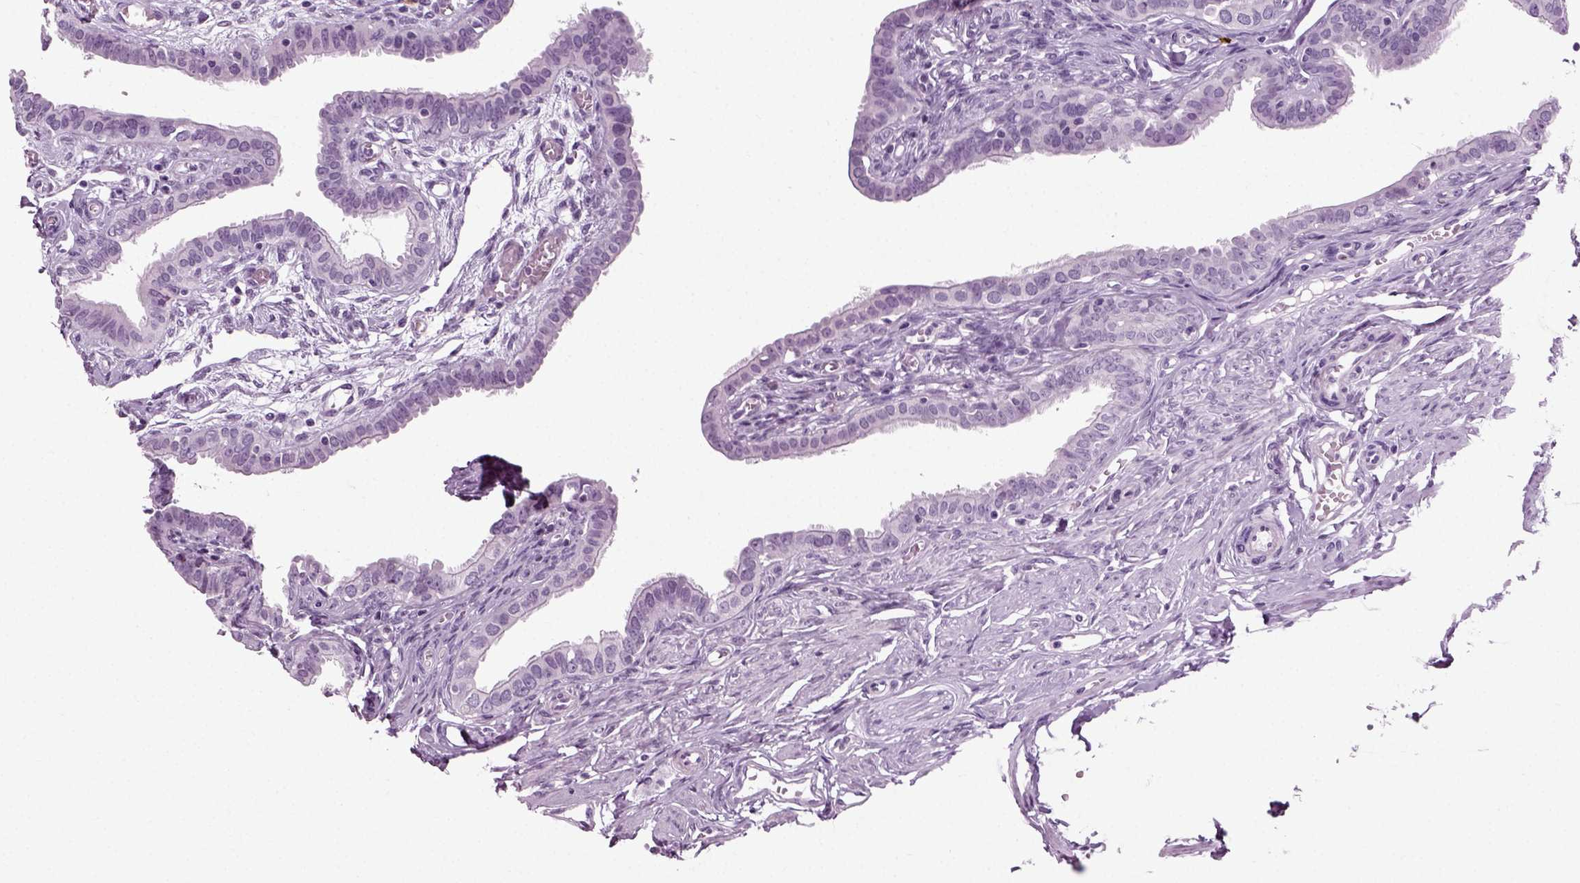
{"staining": {"intensity": "negative", "quantity": "none", "location": "none"}, "tissue": "fallopian tube", "cell_type": "Glandular cells", "image_type": "normal", "snomed": [{"axis": "morphology", "description": "Normal tissue, NOS"}, {"axis": "morphology", "description": "Carcinoma, endometroid"}, {"axis": "topography", "description": "Fallopian tube"}, {"axis": "topography", "description": "Ovary"}], "caption": "DAB (3,3'-diaminobenzidine) immunohistochemical staining of normal human fallopian tube displays no significant positivity in glandular cells.", "gene": "PRLH", "patient": {"sex": "female", "age": 42}}